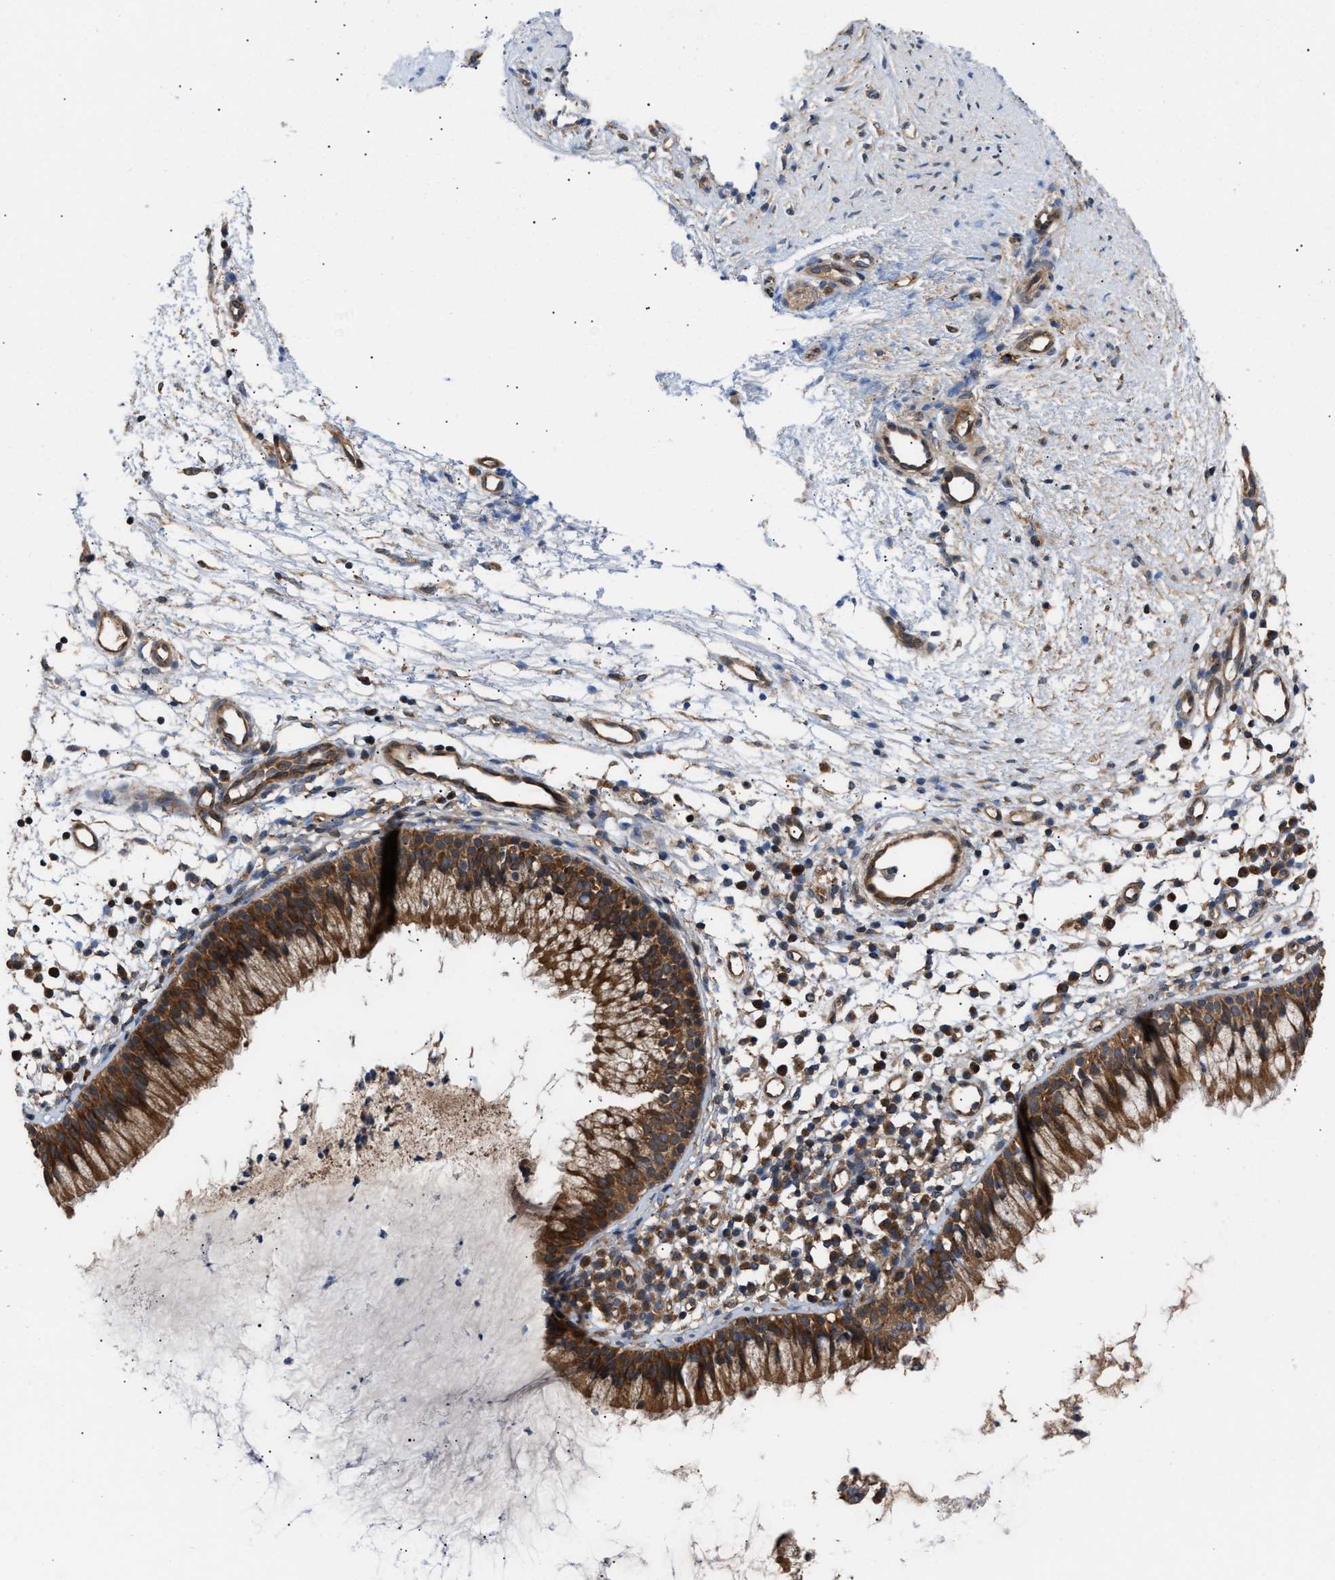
{"staining": {"intensity": "strong", "quantity": ">75%", "location": "cytoplasmic/membranous"}, "tissue": "nasopharynx", "cell_type": "Respiratory epithelial cells", "image_type": "normal", "snomed": [{"axis": "morphology", "description": "Normal tissue, NOS"}, {"axis": "topography", "description": "Nasopharynx"}], "caption": "The histopathology image shows staining of benign nasopharynx, revealing strong cytoplasmic/membranous protein staining (brown color) within respiratory epithelial cells.", "gene": "LAPTM4B", "patient": {"sex": "male", "age": 21}}